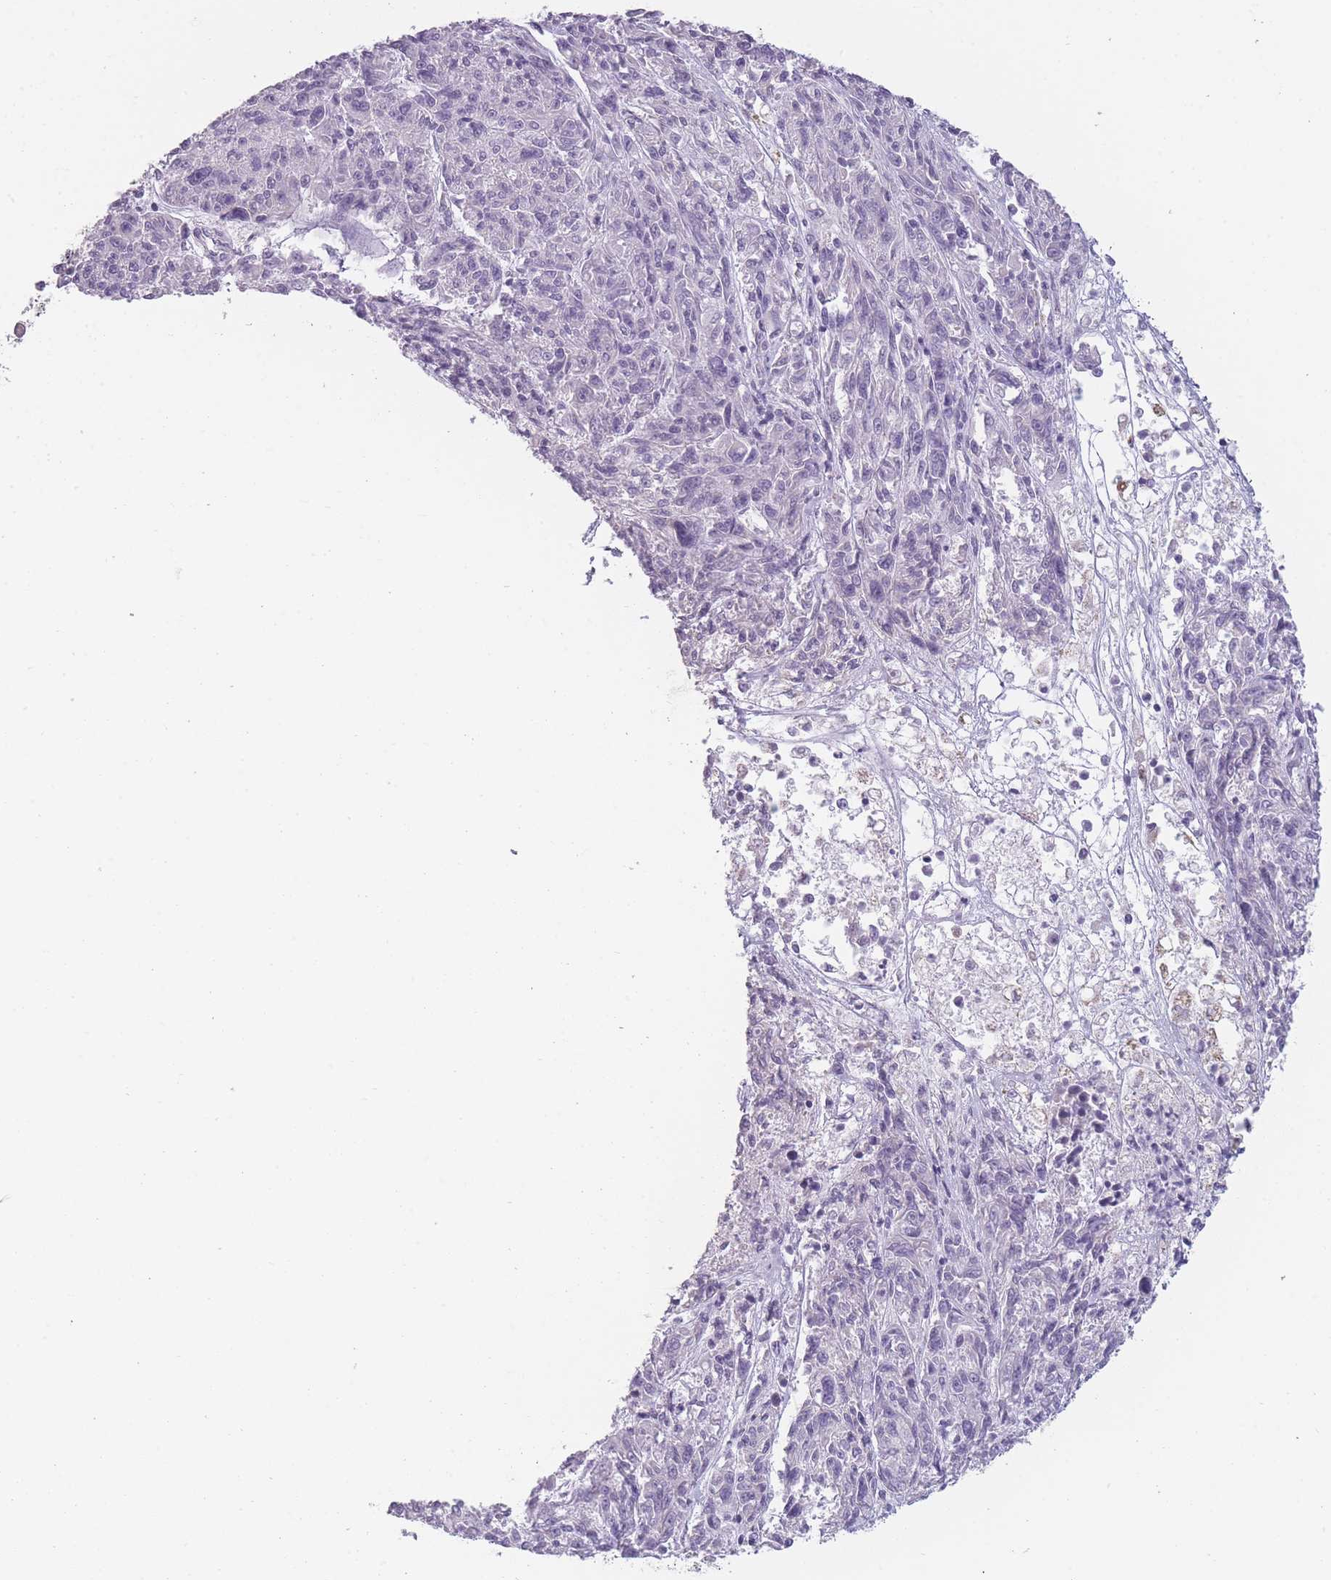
{"staining": {"intensity": "negative", "quantity": "none", "location": "none"}, "tissue": "melanoma", "cell_type": "Tumor cells", "image_type": "cancer", "snomed": [{"axis": "morphology", "description": "Malignant melanoma, NOS"}, {"axis": "topography", "description": "Skin"}], "caption": "A high-resolution histopathology image shows IHC staining of melanoma, which shows no significant staining in tumor cells.", "gene": "TMEM236", "patient": {"sex": "male", "age": 53}}